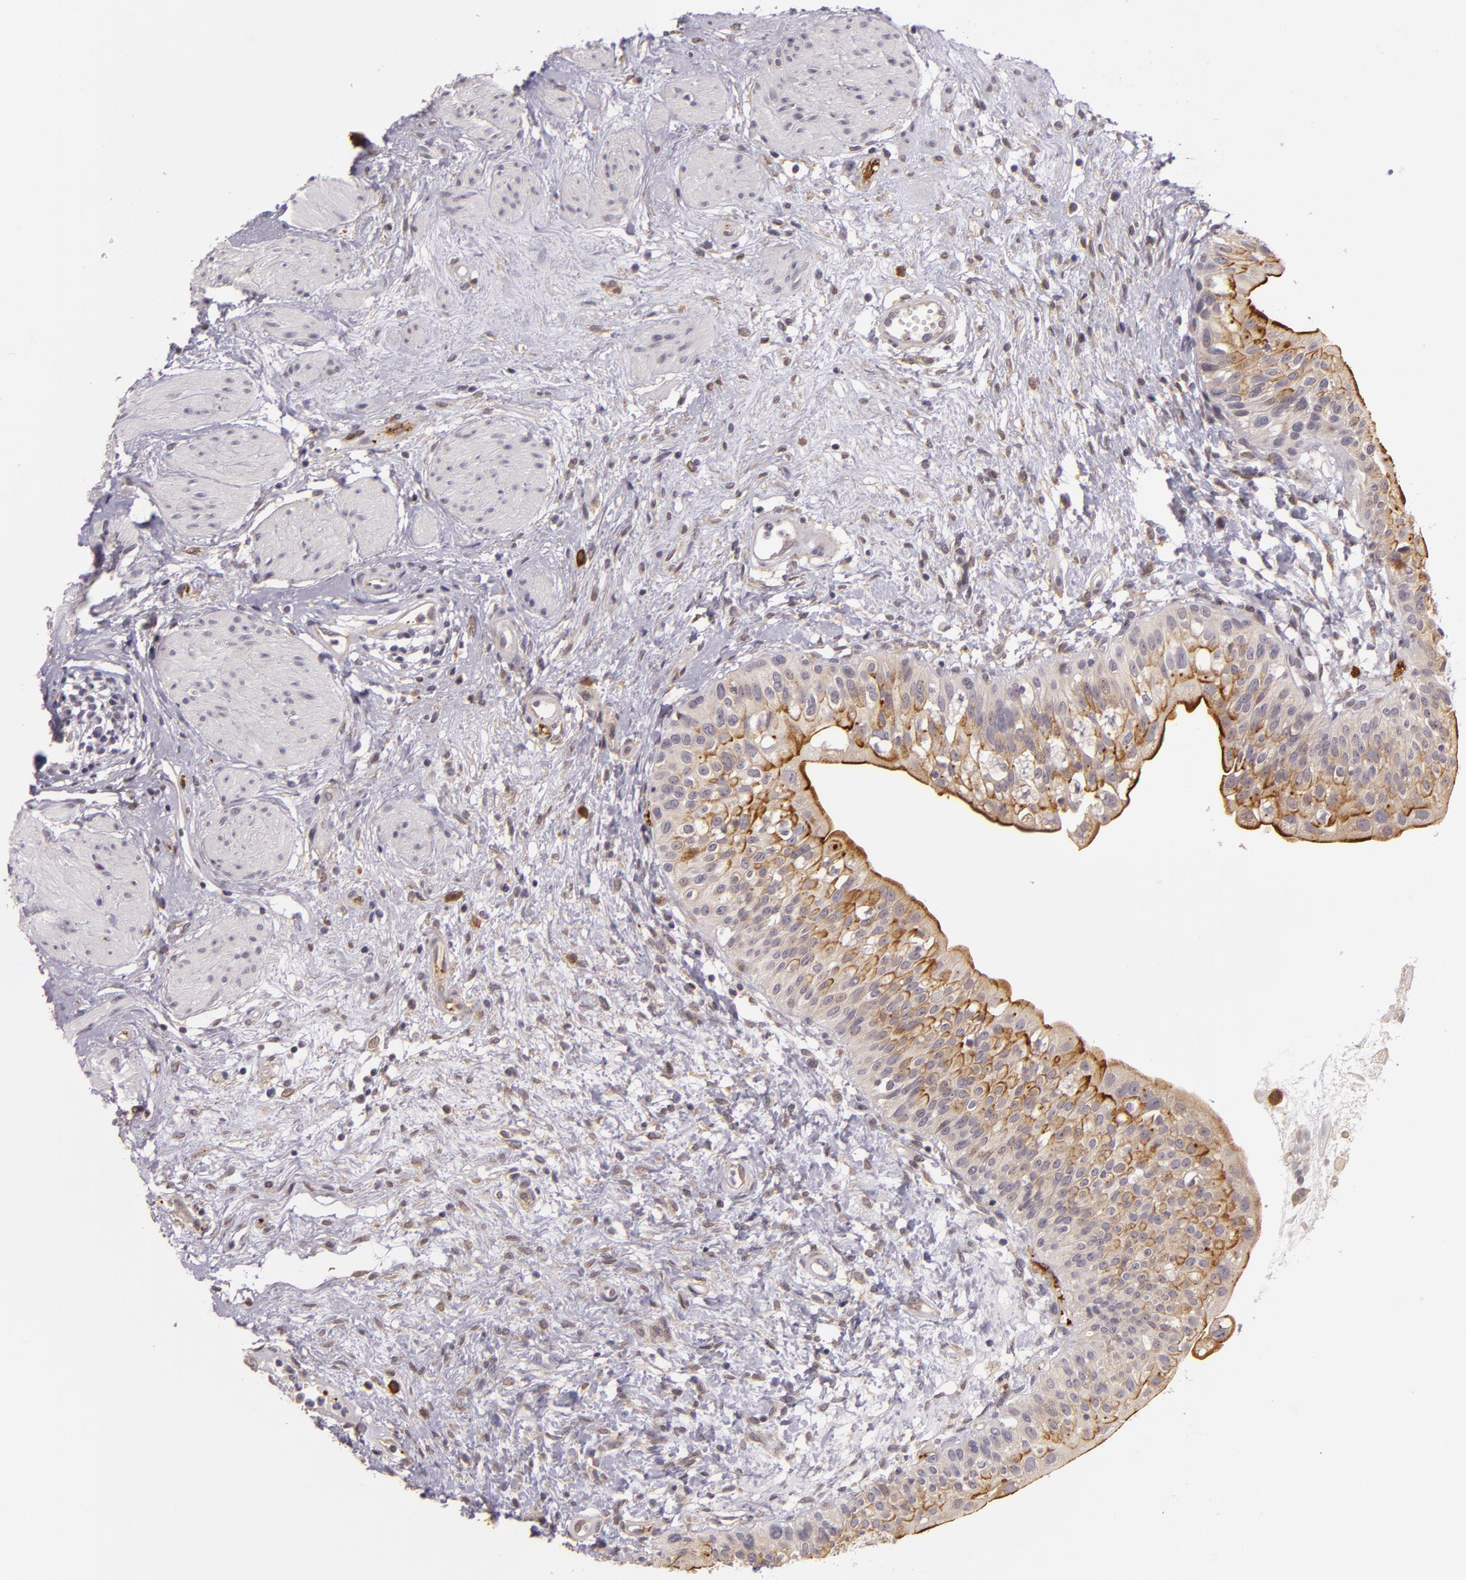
{"staining": {"intensity": "moderate", "quantity": "25%-75%", "location": "cytoplasmic/membranous"}, "tissue": "urinary bladder", "cell_type": "Urothelial cells", "image_type": "normal", "snomed": [{"axis": "morphology", "description": "Normal tissue, NOS"}, {"axis": "topography", "description": "Urinary bladder"}], "caption": "The immunohistochemical stain highlights moderate cytoplasmic/membranous staining in urothelial cells of benign urinary bladder. Ihc stains the protein of interest in brown and the nuclei are stained blue.", "gene": "SYTL4", "patient": {"sex": "female", "age": 55}}